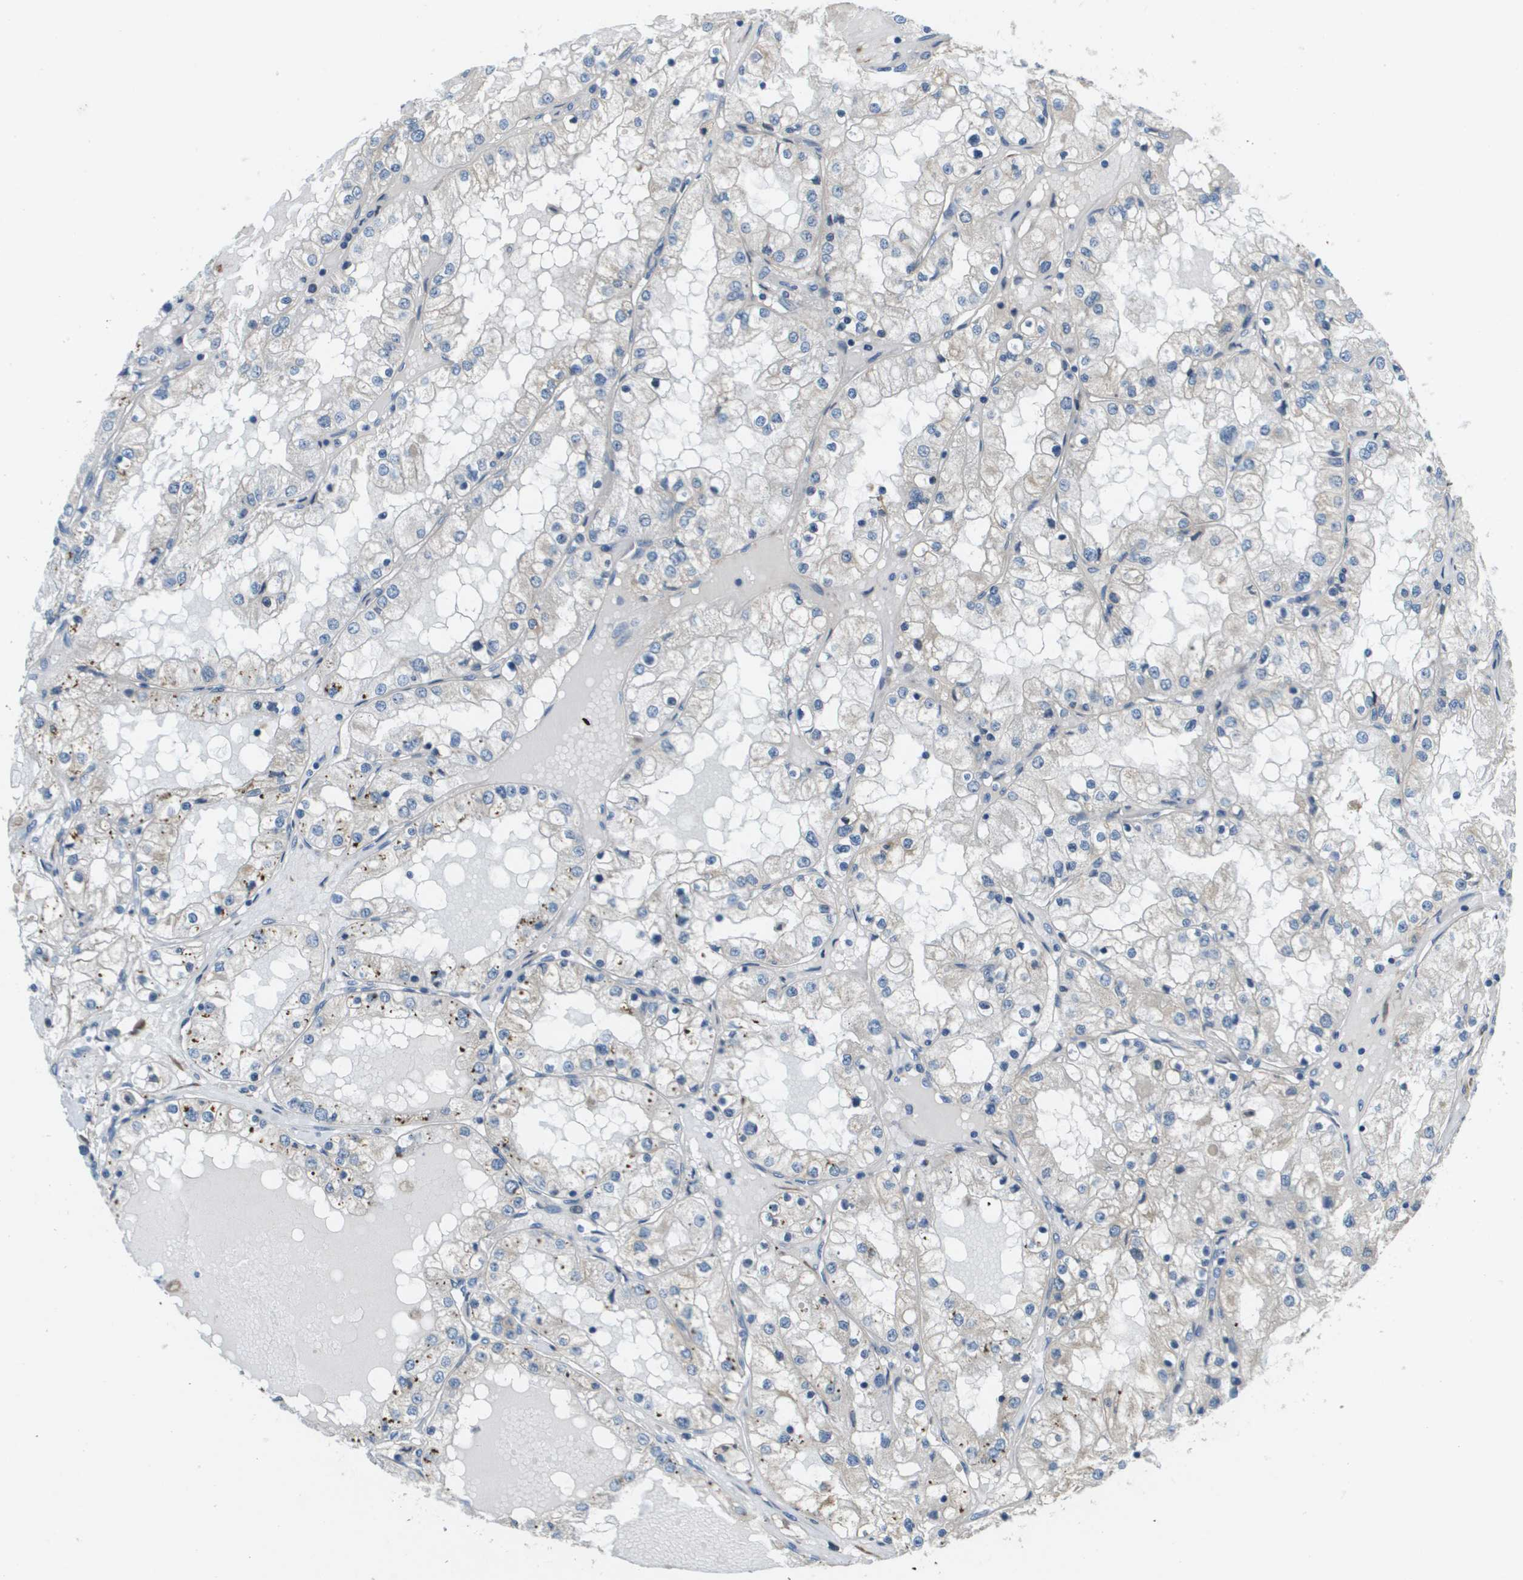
{"staining": {"intensity": "negative", "quantity": "none", "location": "none"}, "tissue": "renal cancer", "cell_type": "Tumor cells", "image_type": "cancer", "snomed": [{"axis": "morphology", "description": "Adenocarcinoma, NOS"}, {"axis": "topography", "description": "Kidney"}], "caption": "This is an IHC photomicrograph of human renal cancer (adenocarcinoma). There is no expression in tumor cells.", "gene": "SAMSN1", "patient": {"sex": "male", "age": 68}}